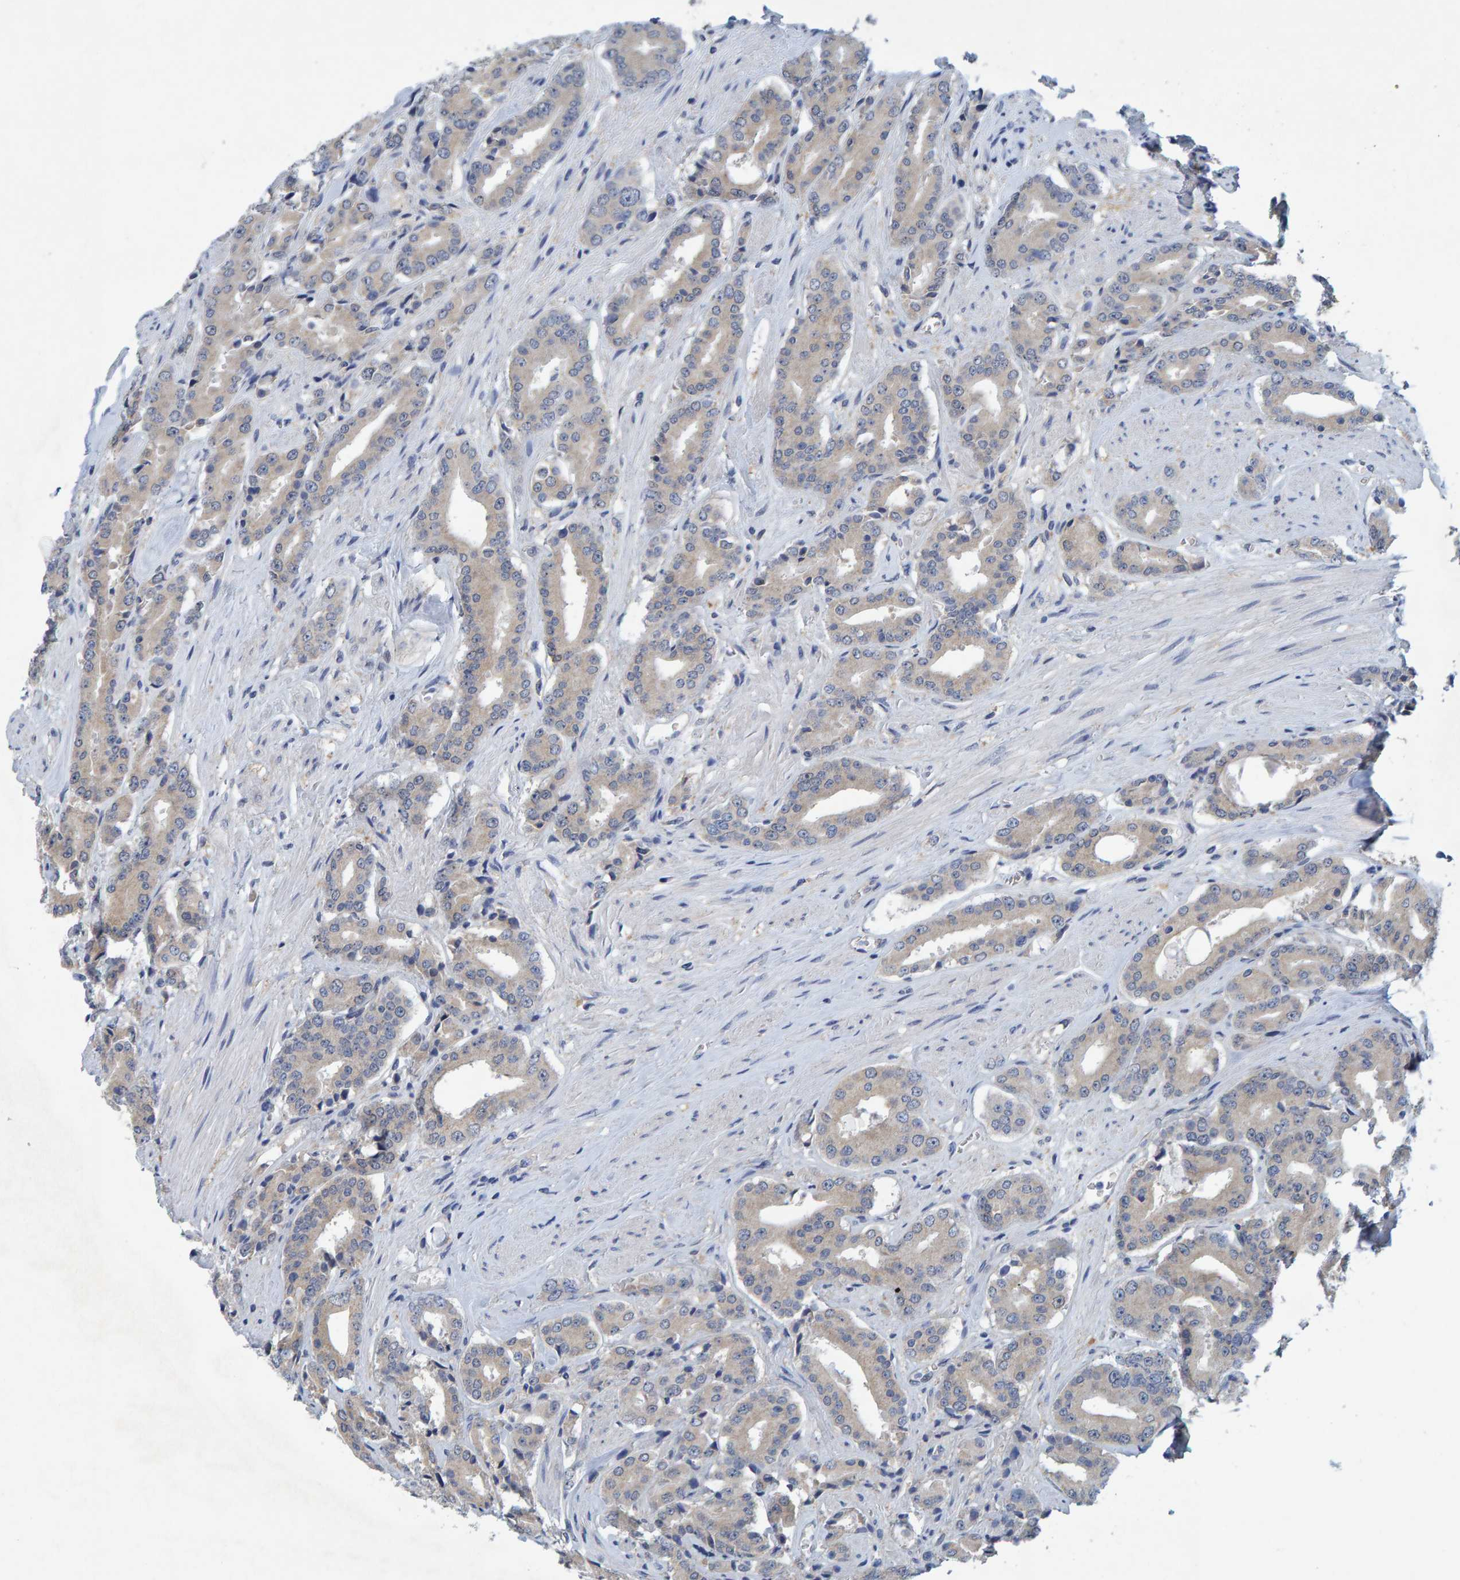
{"staining": {"intensity": "negative", "quantity": "none", "location": "none"}, "tissue": "prostate cancer", "cell_type": "Tumor cells", "image_type": "cancer", "snomed": [{"axis": "morphology", "description": "Adenocarcinoma, High grade"}, {"axis": "topography", "description": "Prostate"}], "caption": "This is an immunohistochemistry (IHC) micrograph of prostate adenocarcinoma (high-grade). There is no positivity in tumor cells.", "gene": "ALAD", "patient": {"sex": "male", "age": 71}}